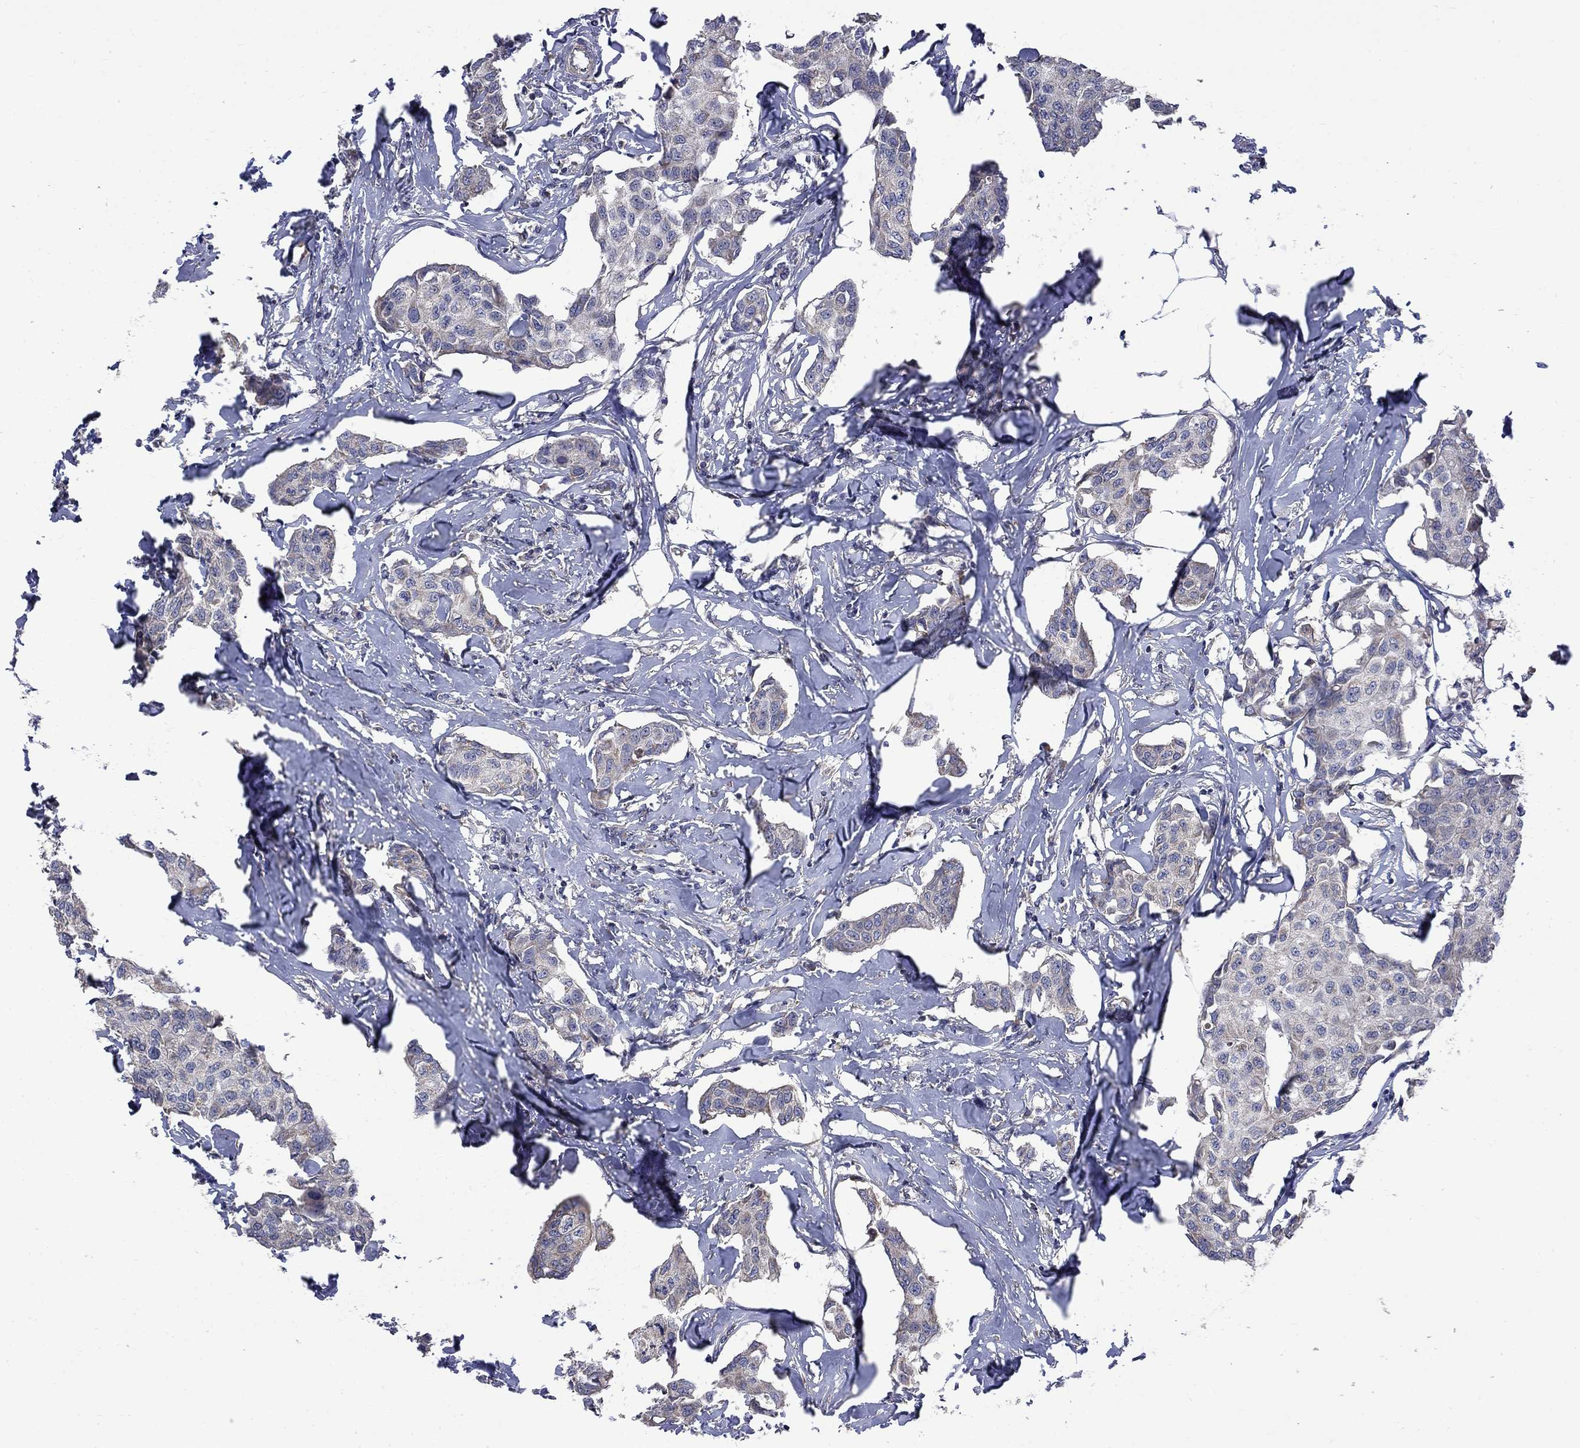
{"staining": {"intensity": "weak", "quantity": "<25%", "location": "cytoplasmic/membranous"}, "tissue": "breast cancer", "cell_type": "Tumor cells", "image_type": "cancer", "snomed": [{"axis": "morphology", "description": "Duct carcinoma"}, {"axis": "topography", "description": "Breast"}], "caption": "Invasive ductal carcinoma (breast) was stained to show a protein in brown. There is no significant expression in tumor cells.", "gene": "CAMKK2", "patient": {"sex": "female", "age": 80}}